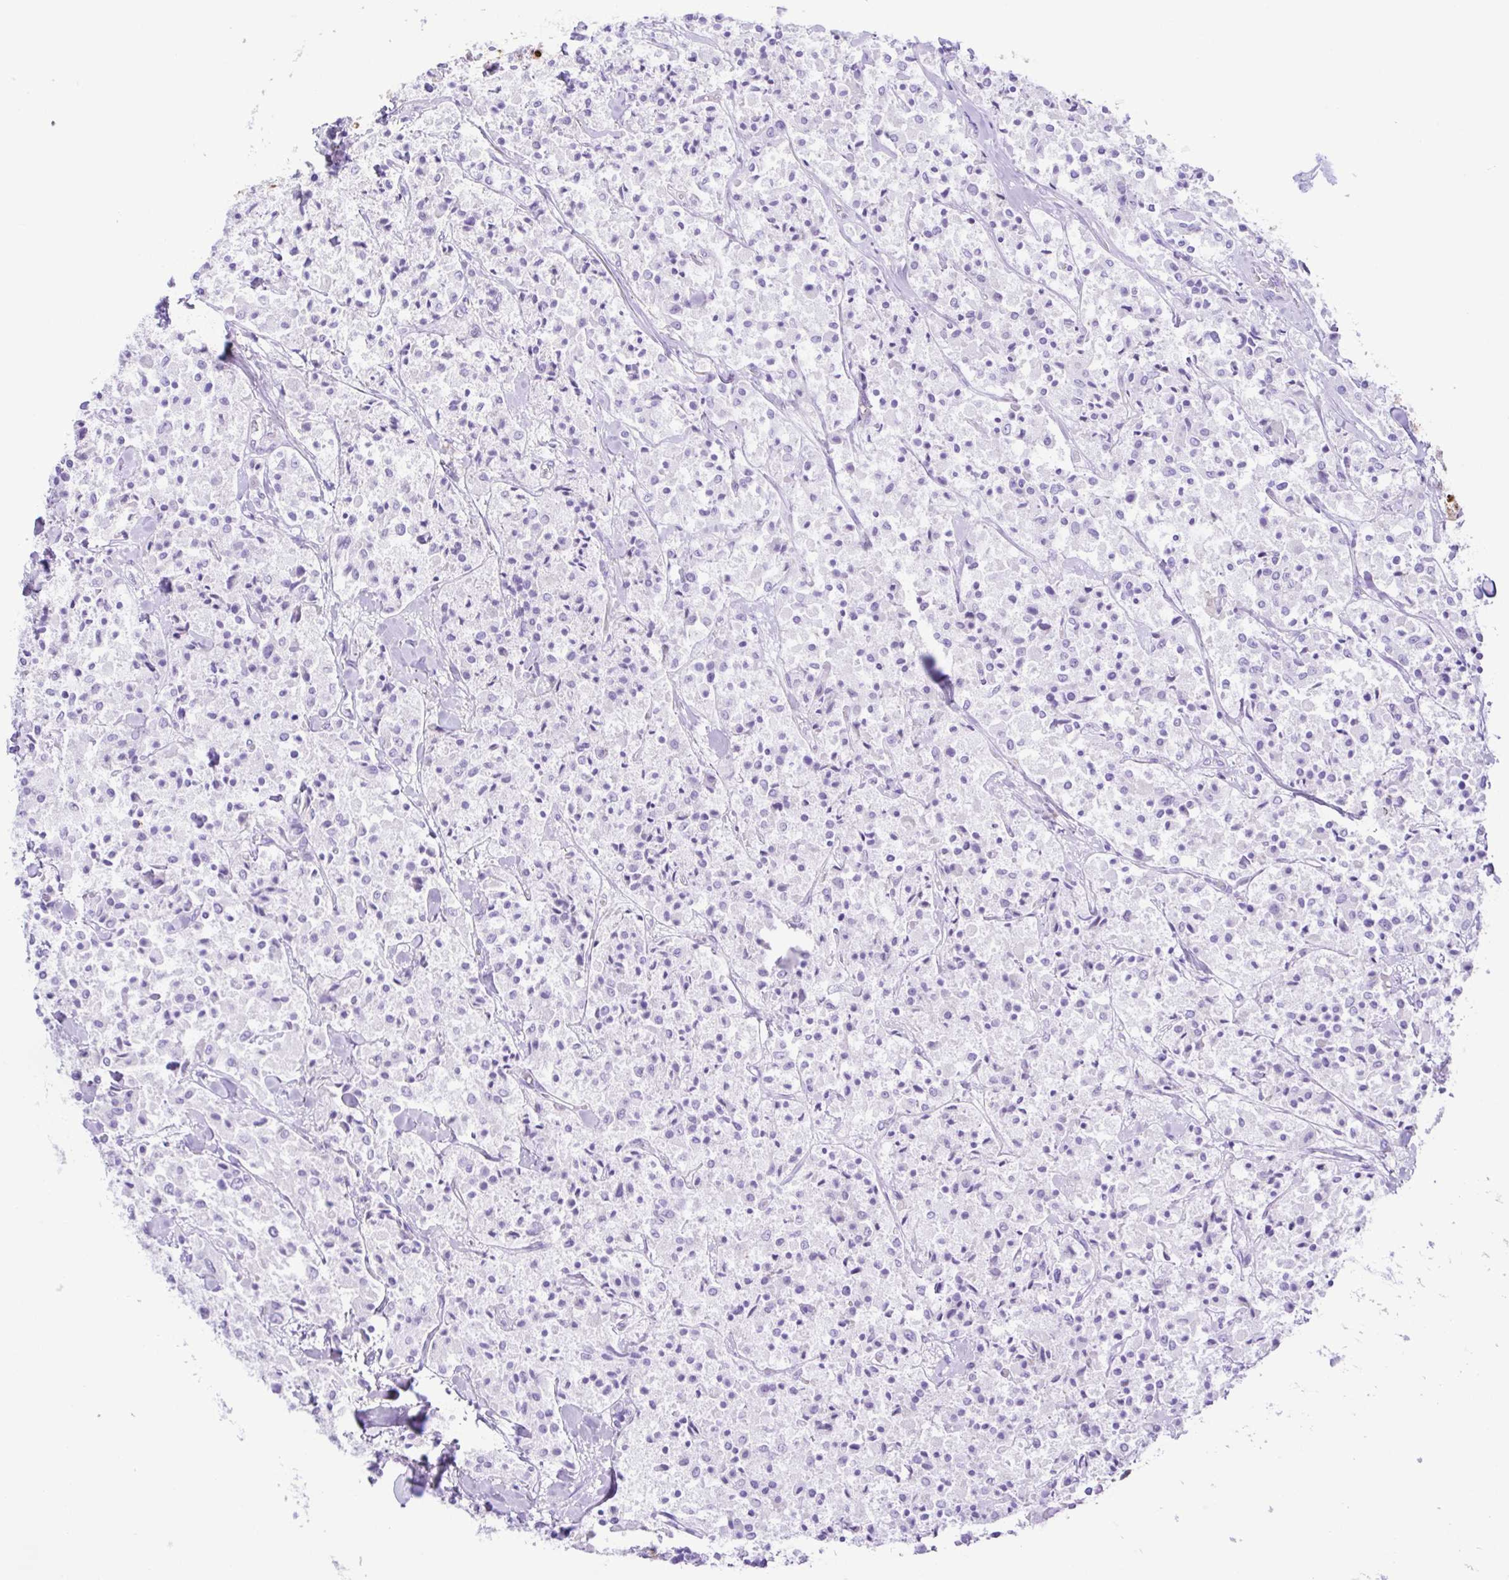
{"staining": {"intensity": "negative", "quantity": "none", "location": "none"}, "tissue": "carcinoid", "cell_type": "Tumor cells", "image_type": "cancer", "snomed": [{"axis": "morphology", "description": "Carcinoid, malignant, NOS"}, {"axis": "topography", "description": "Lung"}], "caption": "Photomicrograph shows no significant protein positivity in tumor cells of carcinoid.", "gene": "GPR17", "patient": {"sex": "male", "age": 71}}